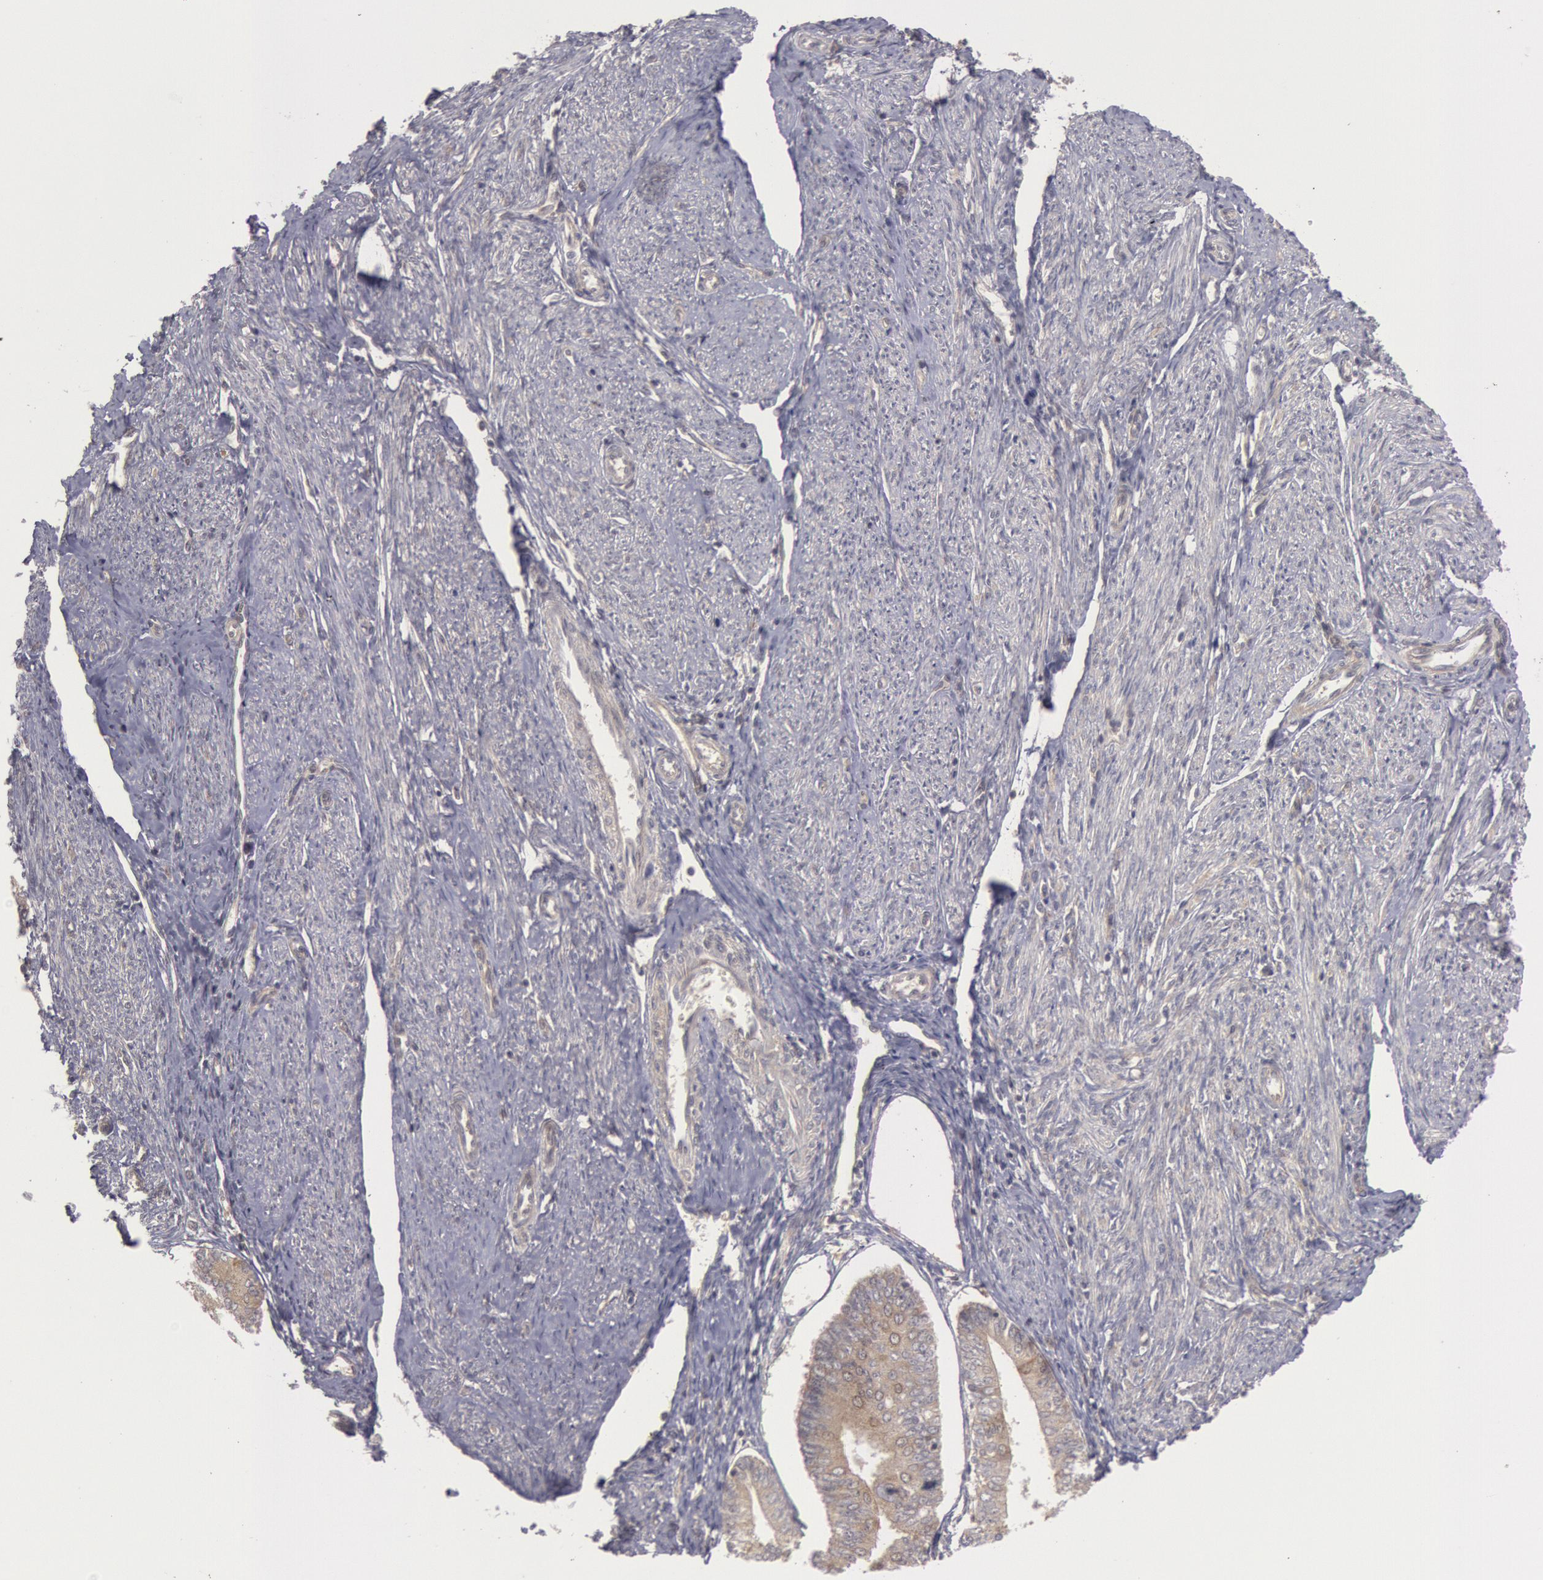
{"staining": {"intensity": "weak", "quantity": ">75%", "location": "cytoplasmic/membranous"}, "tissue": "endometrial cancer", "cell_type": "Tumor cells", "image_type": "cancer", "snomed": [{"axis": "morphology", "description": "Adenocarcinoma, NOS"}, {"axis": "topography", "description": "Endometrium"}], "caption": "A micrograph of human endometrial cancer stained for a protein demonstrates weak cytoplasmic/membranous brown staining in tumor cells. Nuclei are stained in blue.", "gene": "BRAF", "patient": {"sex": "female", "age": 75}}